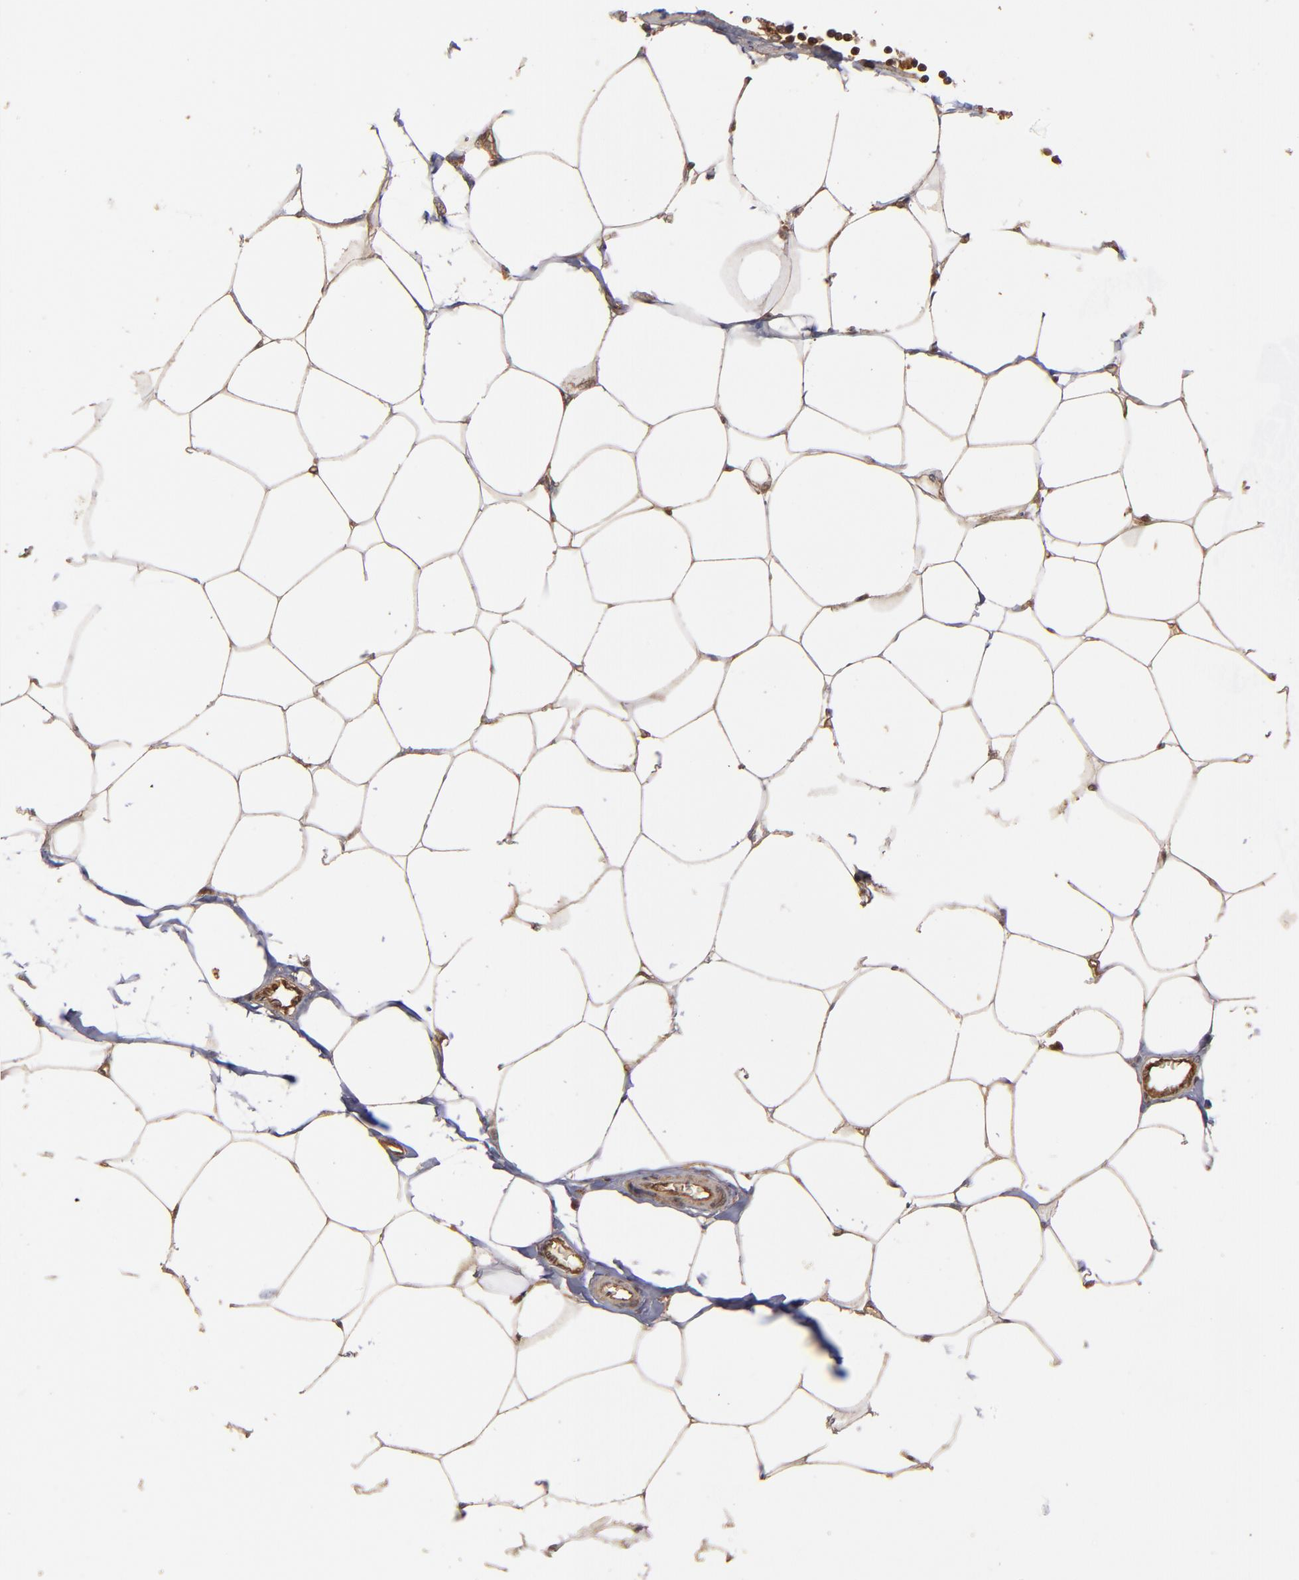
{"staining": {"intensity": "moderate", "quantity": ">75%", "location": "cytoplasmic/membranous"}, "tissue": "adipose tissue", "cell_type": "Adipocytes", "image_type": "normal", "snomed": [{"axis": "morphology", "description": "Normal tissue, NOS"}, {"axis": "morphology", "description": "Adenocarcinoma, NOS"}, {"axis": "topography", "description": "Colon"}, {"axis": "topography", "description": "Peripheral nerve tissue"}], "caption": "Adipose tissue was stained to show a protein in brown. There is medium levels of moderate cytoplasmic/membranous staining in approximately >75% of adipocytes. (brown staining indicates protein expression, while blue staining denotes nuclei).", "gene": "BDKRB1", "patient": {"sex": "male", "age": 14}}